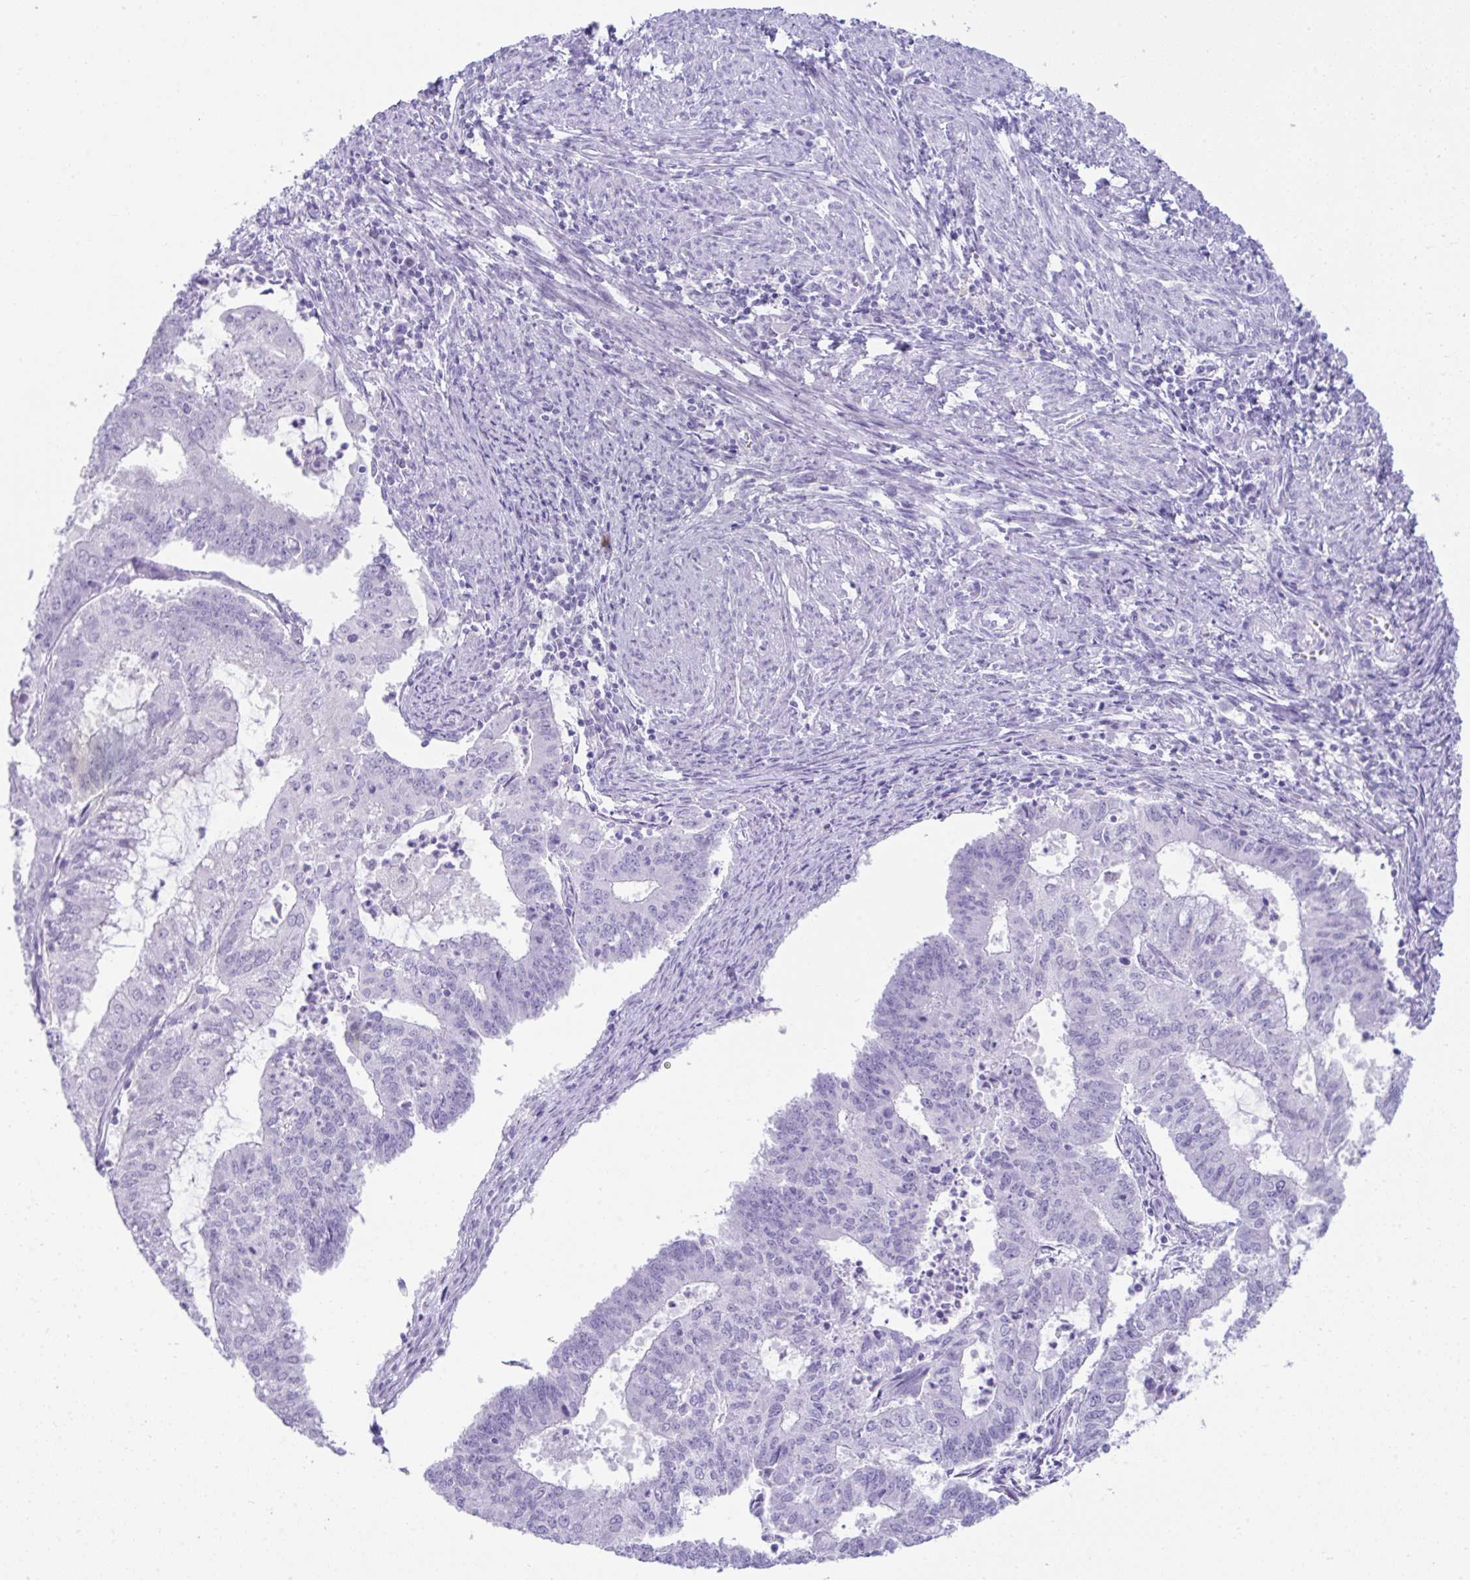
{"staining": {"intensity": "negative", "quantity": "none", "location": "none"}, "tissue": "endometrial cancer", "cell_type": "Tumor cells", "image_type": "cancer", "snomed": [{"axis": "morphology", "description": "Adenocarcinoma, NOS"}, {"axis": "topography", "description": "Endometrium"}], "caption": "The micrograph shows no significant staining in tumor cells of adenocarcinoma (endometrial). (DAB (3,3'-diaminobenzidine) IHC with hematoxylin counter stain).", "gene": "PSCA", "patient": {"sex": "female", "age": 61}}